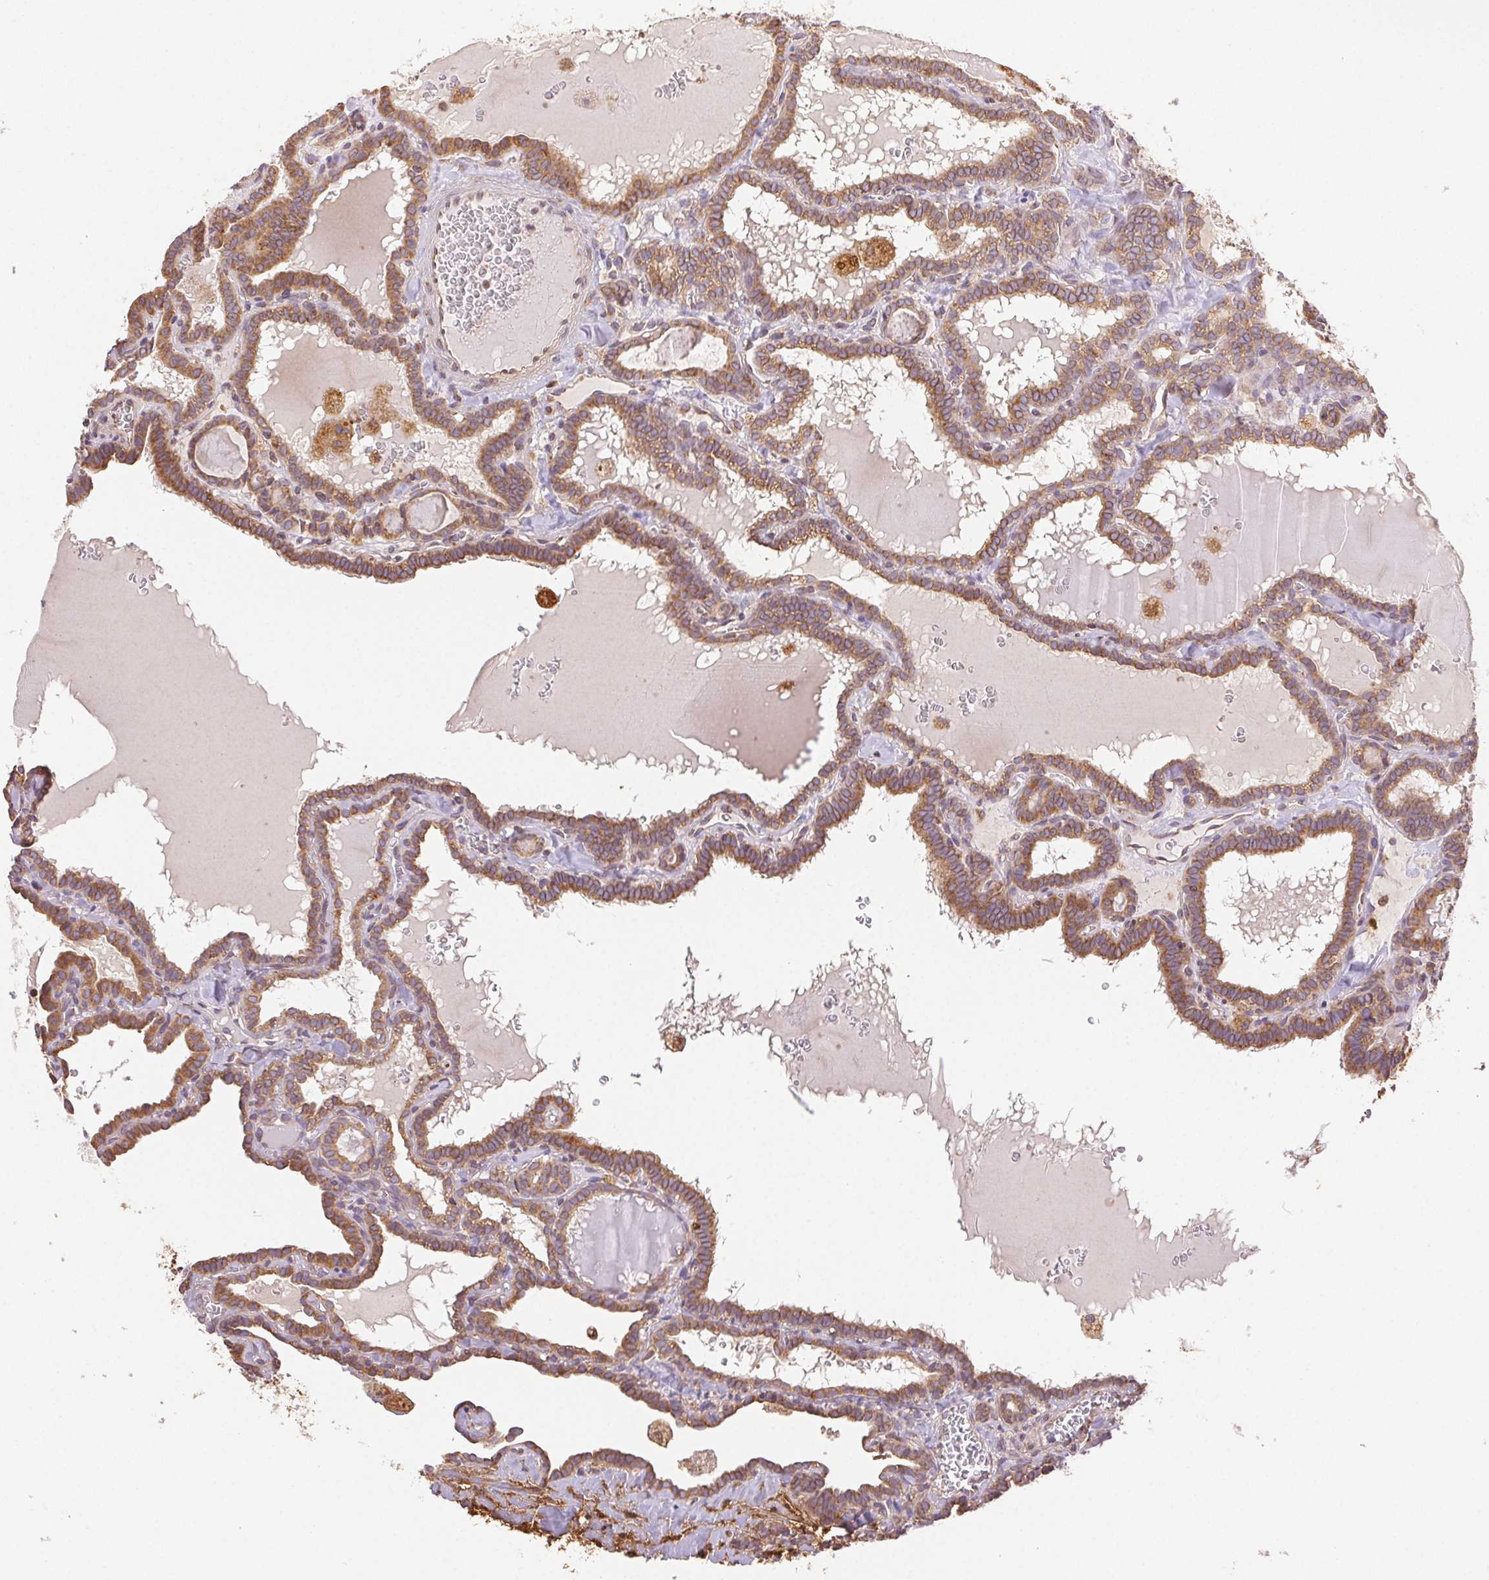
{"staining": {"intensity": "moderate", "quantity": ">75%", "location": "cytoplasmic/membranous"}, "tissue": "thyroid cancer", "cell_type": "Tumor cells", "image_type": "cancer", "snomed": [{"axis": "morphology", "description": "Papillary adenocarcinoma, NOS"}, {"axis": "topography", "description": "Thyroid gland"}], "caption": "The histopathology image reveals immunohistochemical staining of thyroid papillary adenocarcinoma. There is moderate cytoplasmic/membranous positivity is present in about >75% of tumor cells.", "gene": "ENTREP1", "patient": {"sex": "female", "age": 39}}